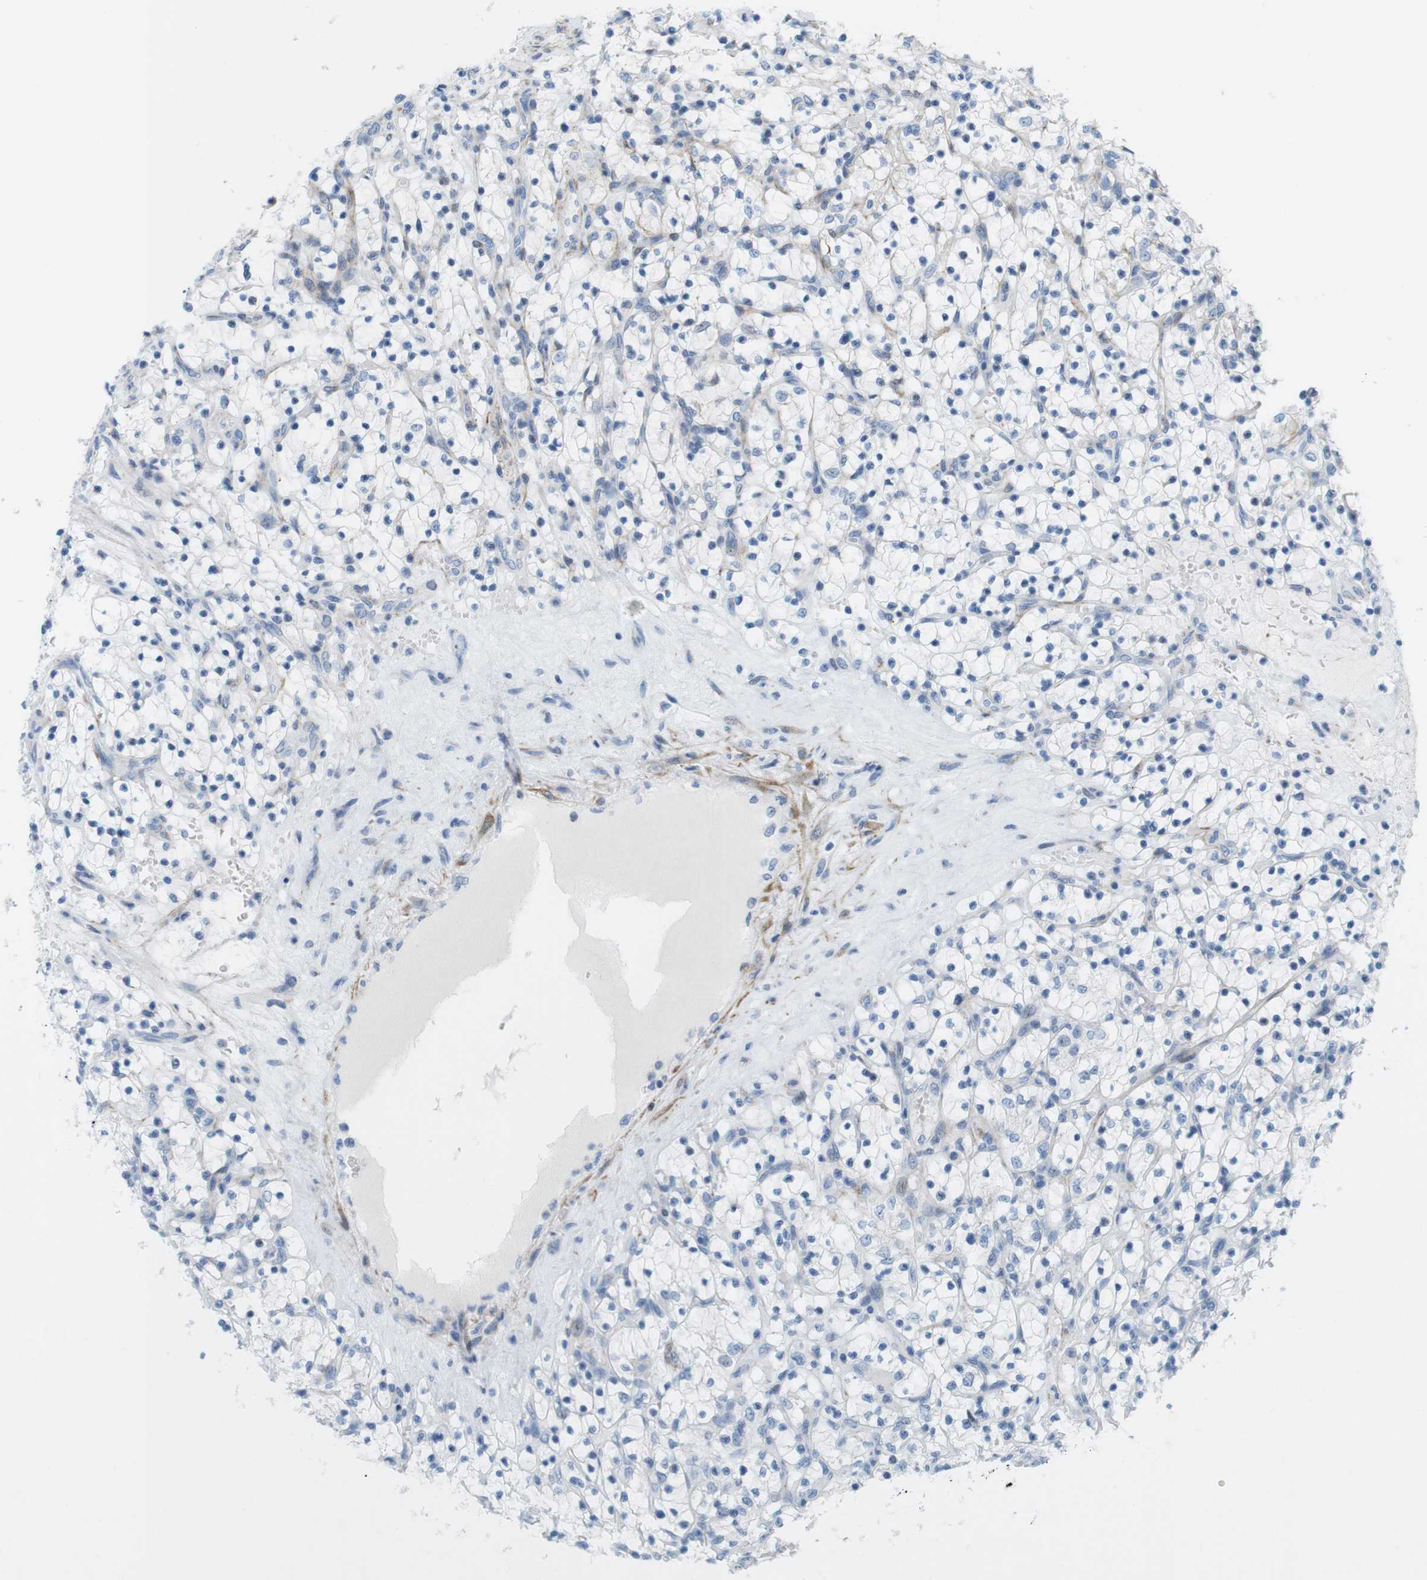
{"staining": {"intensity": "negative", "quantity": "none", "location": "none"}, "tissue": "renal cancer", "cell_type": "Tumor cells", "image_type": "cancer", "snomed": [{"axis": "morphology", "description": "Adenocarcinoma, NOS"}, {"axis": "topography", "description": "Kidney"}], "caption": "This is an immunohistochemistry (IHC) photomicrograph of human renal cancer. There is no positivity in tumor cells.", "gene": "MYH9", "patient": {"sex": "female", "age": 69}}